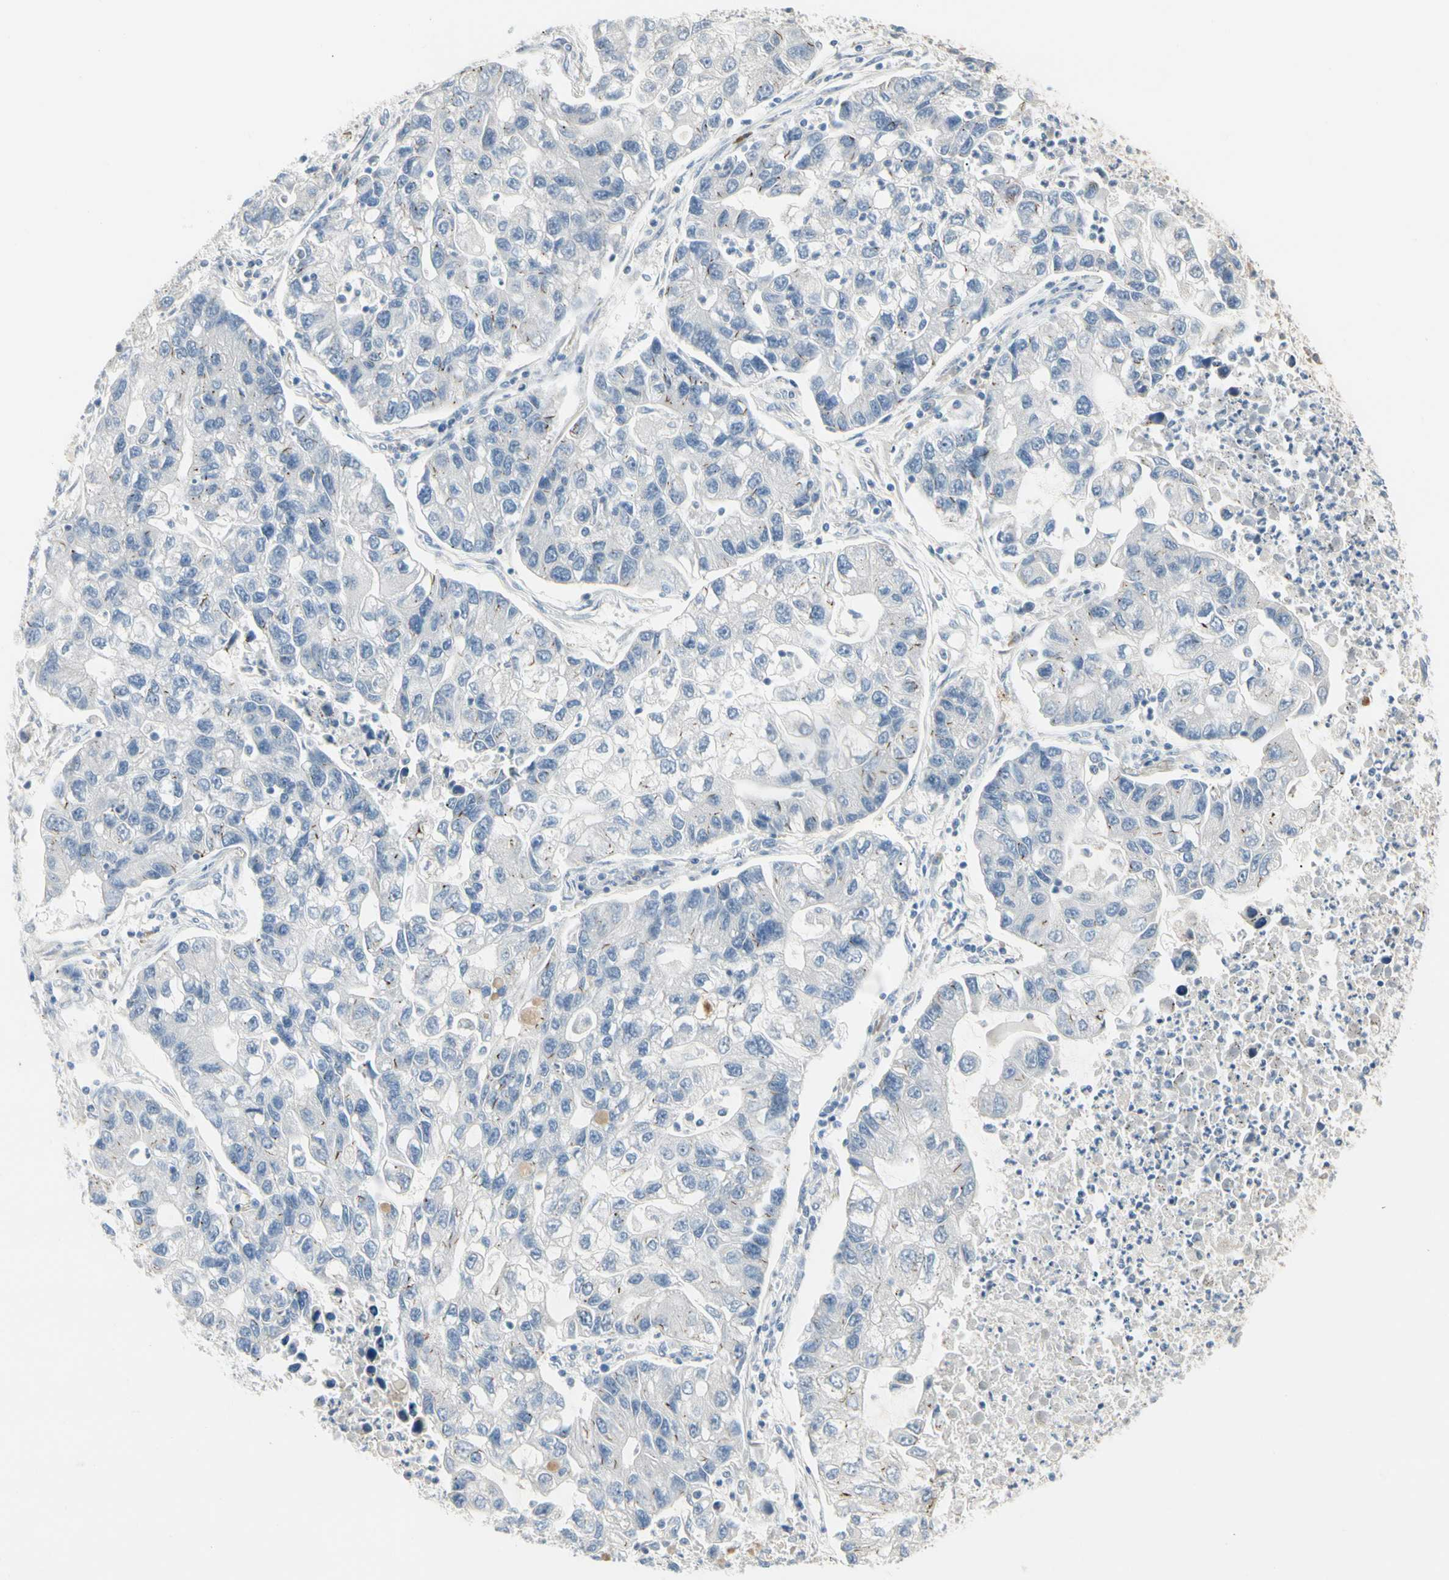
{"staining": {"intensity": "strong", "quantity": "<25%", "location": "cytoplasmic/membranous"}, "tissue": "lung cancer", "cell_type": "Tumor cells", "image_type": "cancer", "snomed": [{"axis": "morphology", "description": "Adenocarcinoma, NOS"}, {"axis": "topography", "description": "Lung"}], "caption": "Immunohistochemistry (IHC) histopathology image of neoplastic tissue: lung adenocarcinoma stained using IHC reveals medium levels of strong protein expression localized specifically in the cytoplasmic/membranous of tumor cells, appearing as a cytoplasmic/membranous brown color.", "gene": "ALDH18A1", "patient": {"sex": "female", "age": 51}}